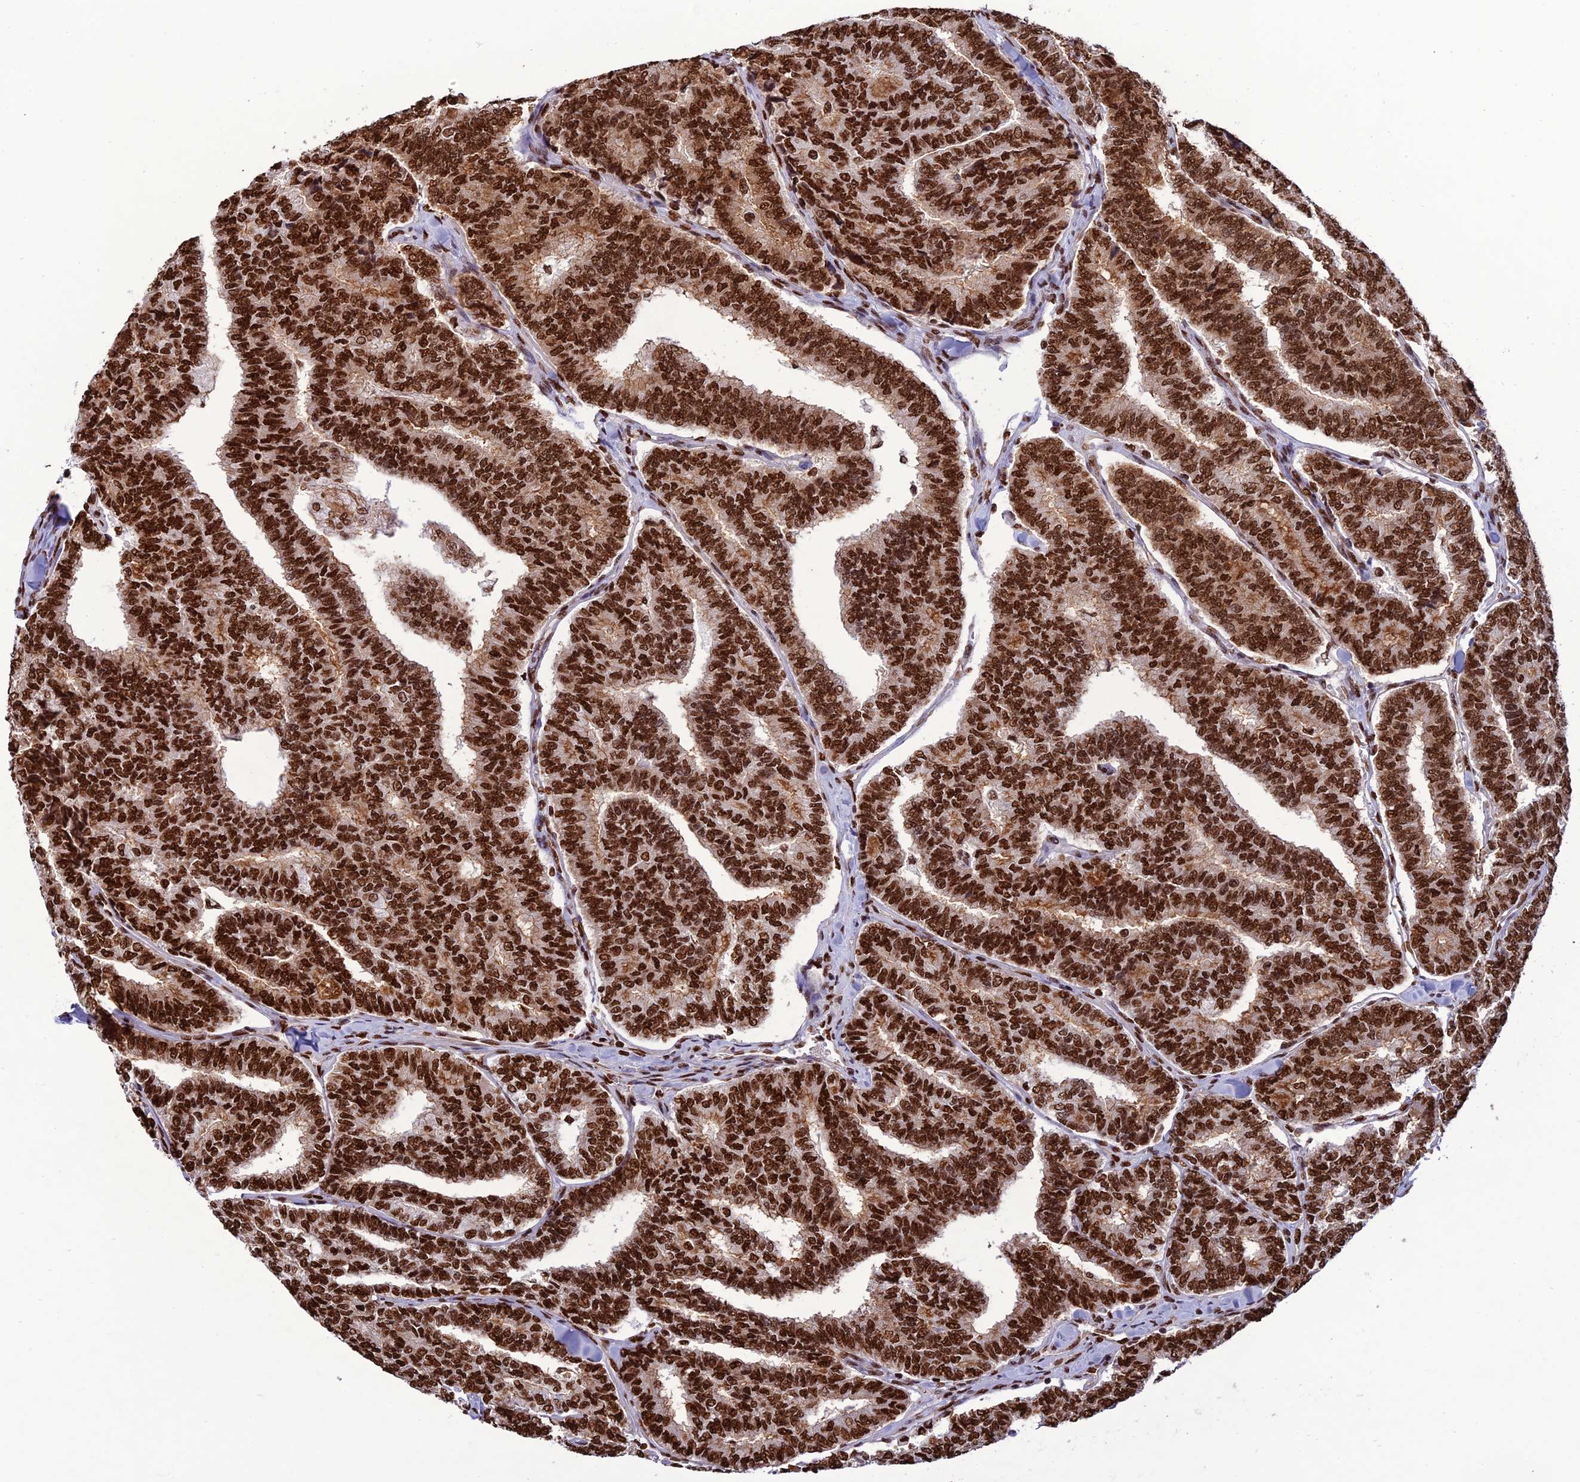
{"staining": {"intensity": "strong", "quantity": ">75%", "location": "nuclear"}, "tissue": "thyroid cancer", "cell_type": "Tumor cells", "image_type": "cancer", "snomed": [{"axis": "morphology", "description": "Papillary adenocarcinoma, NOS"}, {"axis": "topography", "description": "Thyroid gland"}], "caption": "Strong nuclear protein expression is identified in about >75% of tumor cells in thyroid papillary adenocarcinoma.", "gene": "INO80E", "patient": {"sex": "female", "age": 35}}